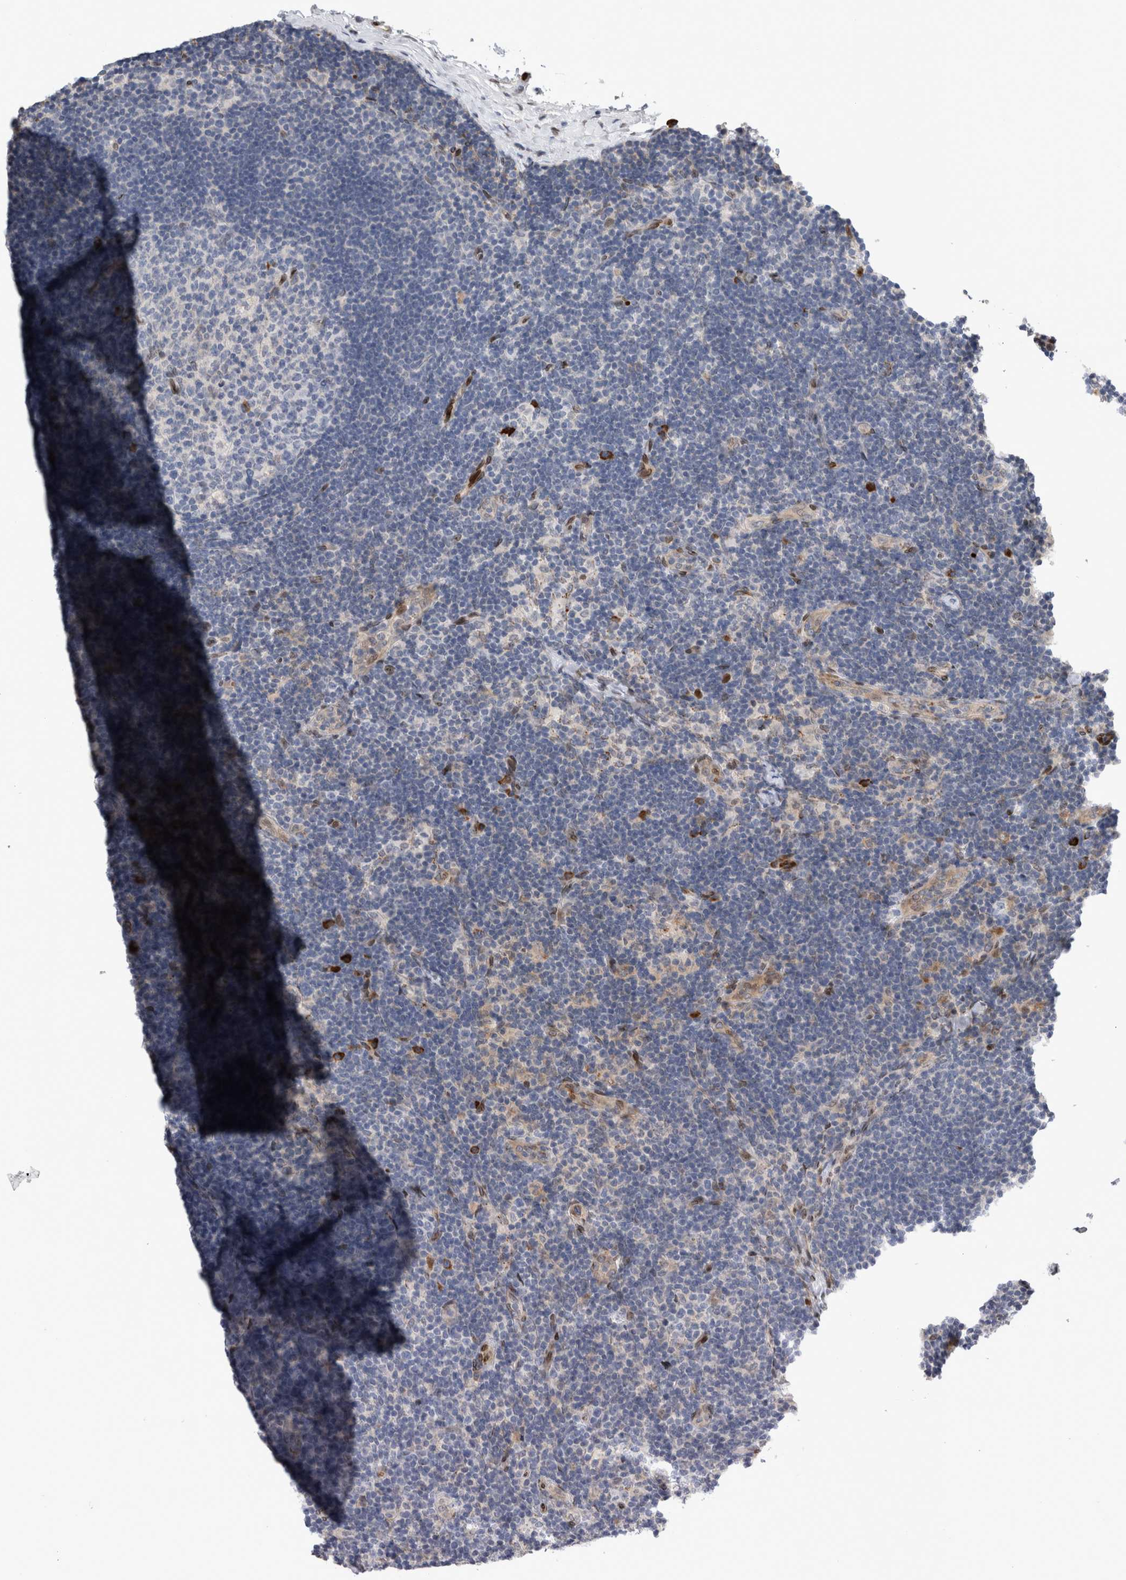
{"staining": {"intensity": "negative", "quantity": "none", "location": "none"}, "tissue": "lymph node", "cell_type": "Germinal center cells", "image_type": "normal", "snomed": [{"axis": "morphology", "description": "Normal tissue, NOS"}, {"axis": "topography", "description": "Lymph node"}], "caption": "Germinal center cells are negative for brown protein staining in normal lymph node. (DAB immunohistochemistry with hematoxylin counter stain).", "gene": "DMTN", "patient": {"sex": "female", "age": 22}}